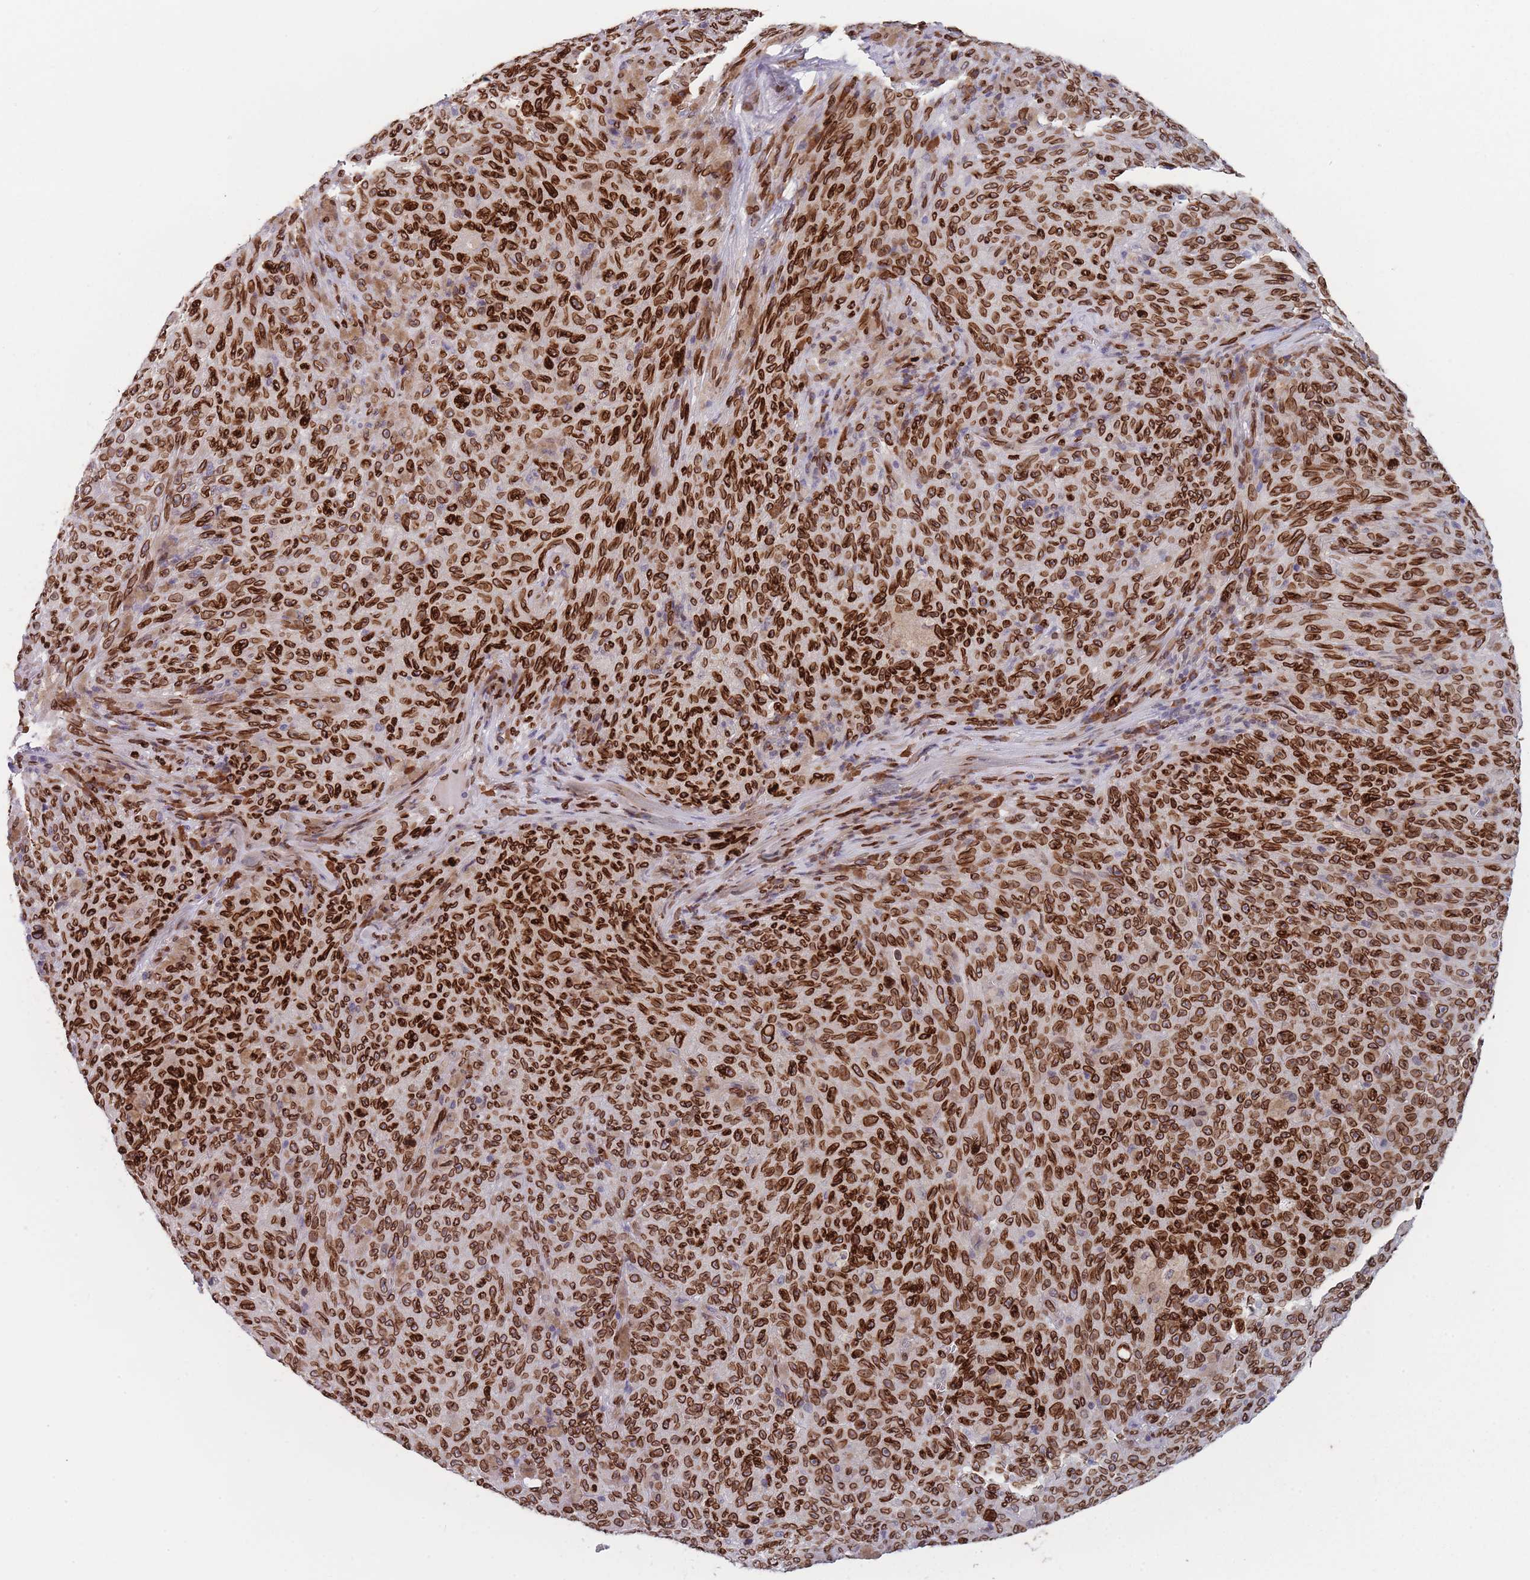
{"staining": {"intensity": "strong", "quantity": ">75%", "location": "cytoplasmic/membranous,nuclear"}, "tissue": "melanoma", "cell_type": "Tumor cells", "image_type": "cancer", "snomed": [{"axis": "morphology", "description": "Malignant melanoma, NOS"}, {"axis": "topography", "description": "Skin"}], "caption": "Protein expression analysis of human malignant melanoma reveals strong cytoplasmic/membranous and nuclear staining in approximately >75% of tumor cells.", "gene": "ZBTB1", "patient": {"sex": "female", "age": 82}}